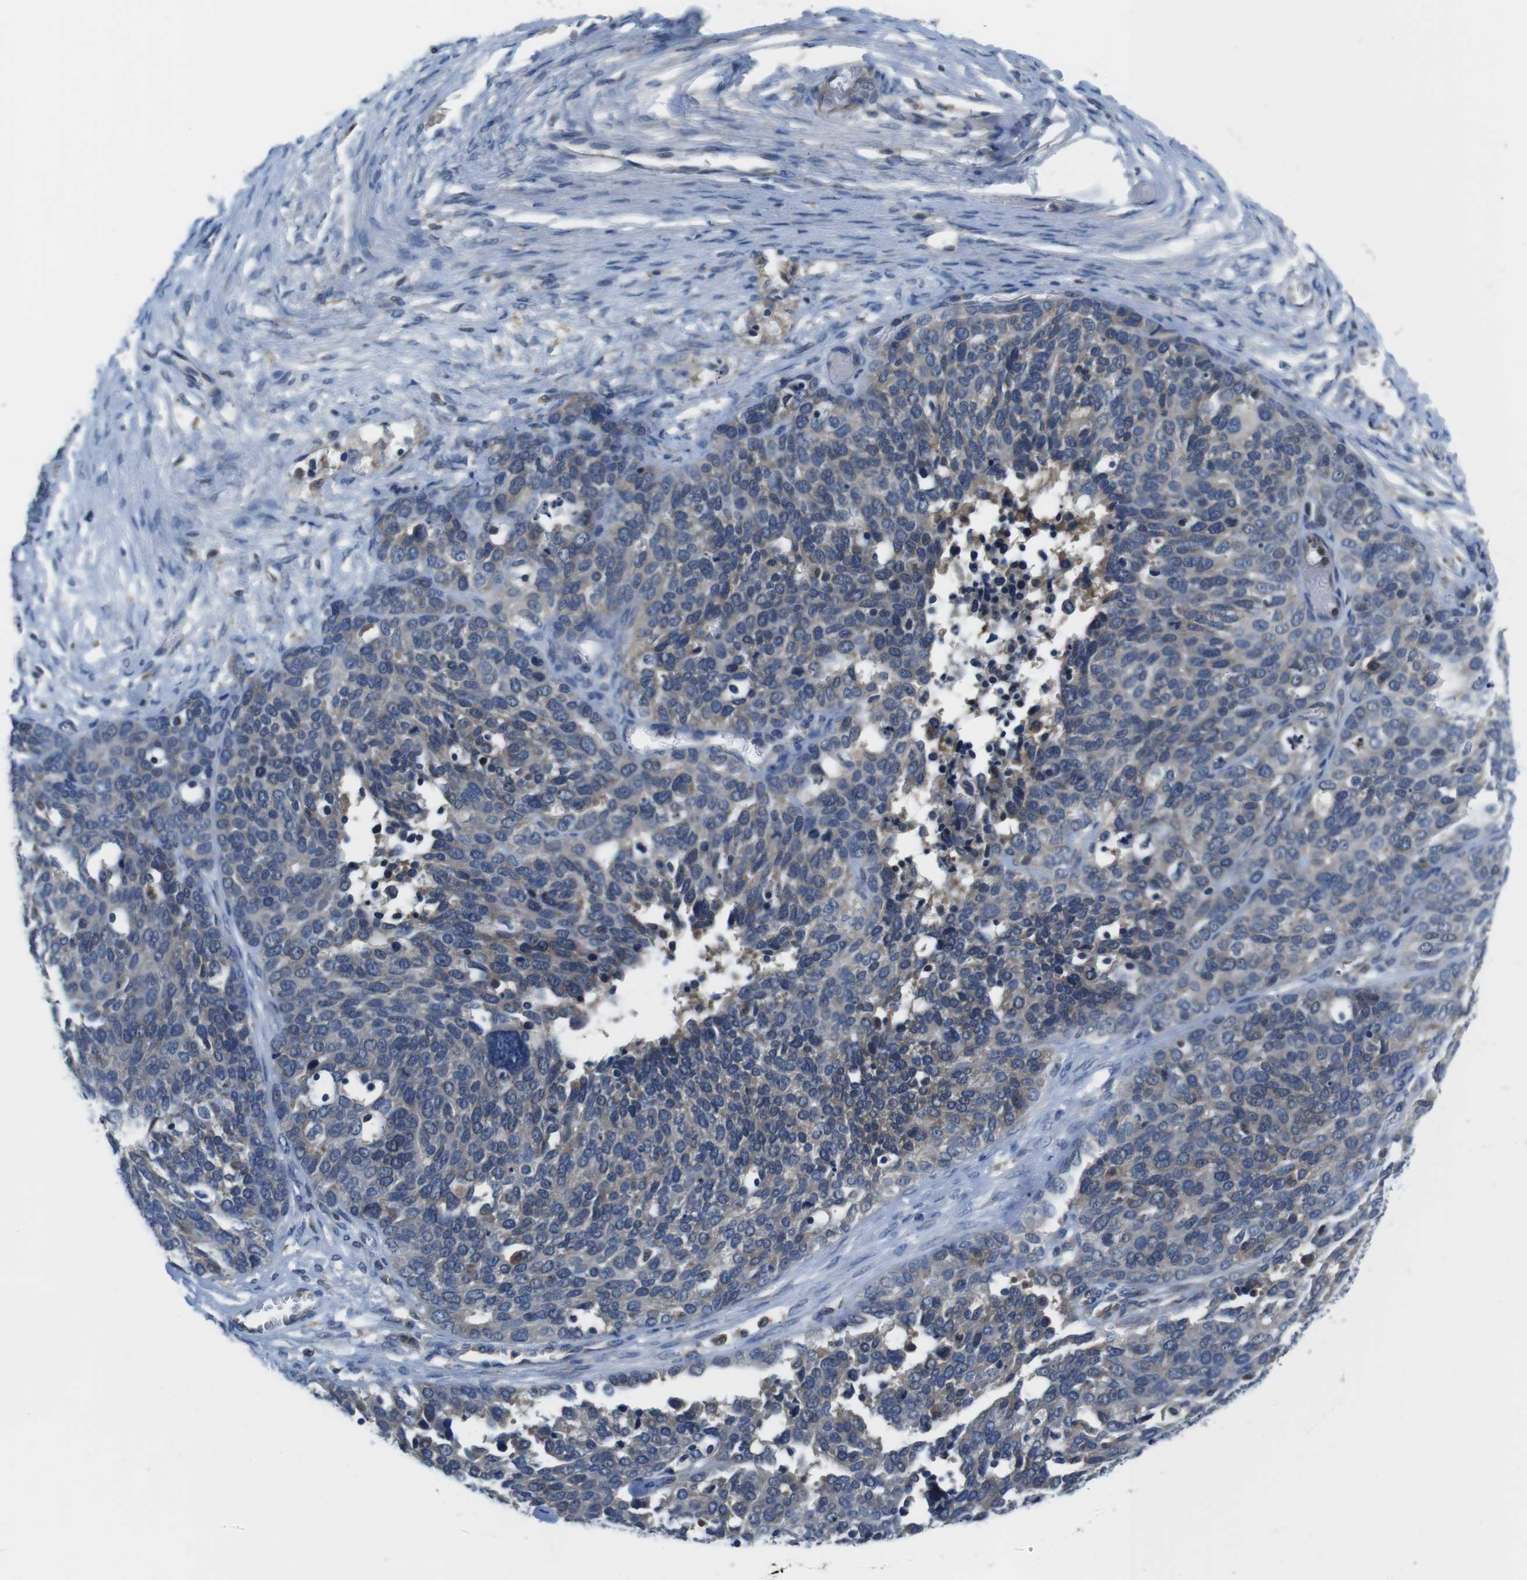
{"staining": {"intensity": "weak", "quantity": "25%-75%", "location": "cytoplasmic/membranous"}, "tissue": "ovarian cancer", "cell_type": "Tumor cells", "image_type": "cancer", "snomed": [{"axis": "morphology", "description": "Cystadenocarcinoma, serous, NOS"}, {"axis": "topography", "description": "Ovary"}], "caption": "A brown stain labels weak cytoplasmic/membranous positivity of a protein in ovarian cancer tumor cells.", "gene": "PIK3CD", "patient": {"sex": "female", "age": 44}}